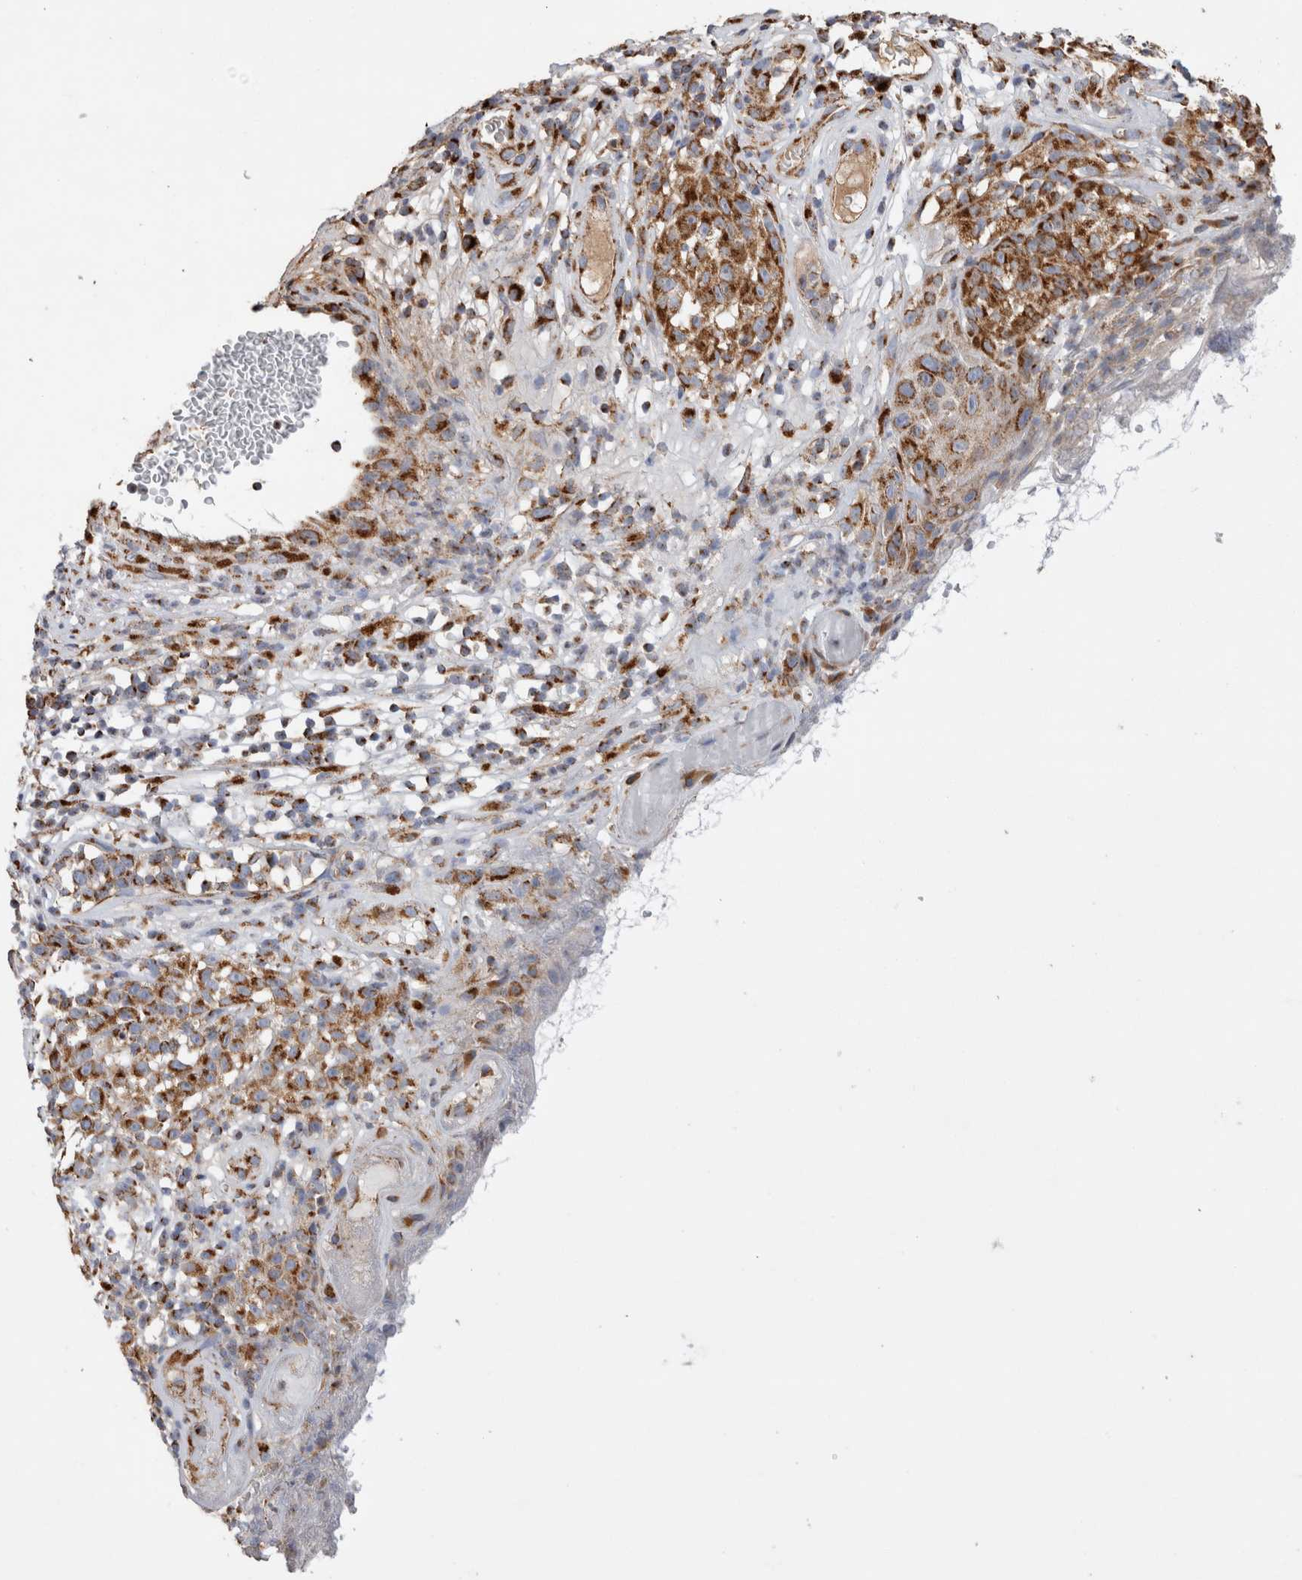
{"staining": {"intensity": "moderate", "quantity": ">75%", "location": "cytoplasmic/membranous"}, "tissue": "melanoma", "cell_type": "Tumor cells", "image_type": "cancer", "snomed": [{"axis": "morphology", "description": "Malignant melanoma, NOS"}, {"axis": "topography", "description": "Skin"}], "caption": "Approximately >75% of tumor cells in human malignant melanoma demonstrate moderate cytoplasmic/membranous protein positivity as visualized by brown immunohistochemical staining.", "gene": "IARS2", "patient": {"sex": "female", "age": 82}}